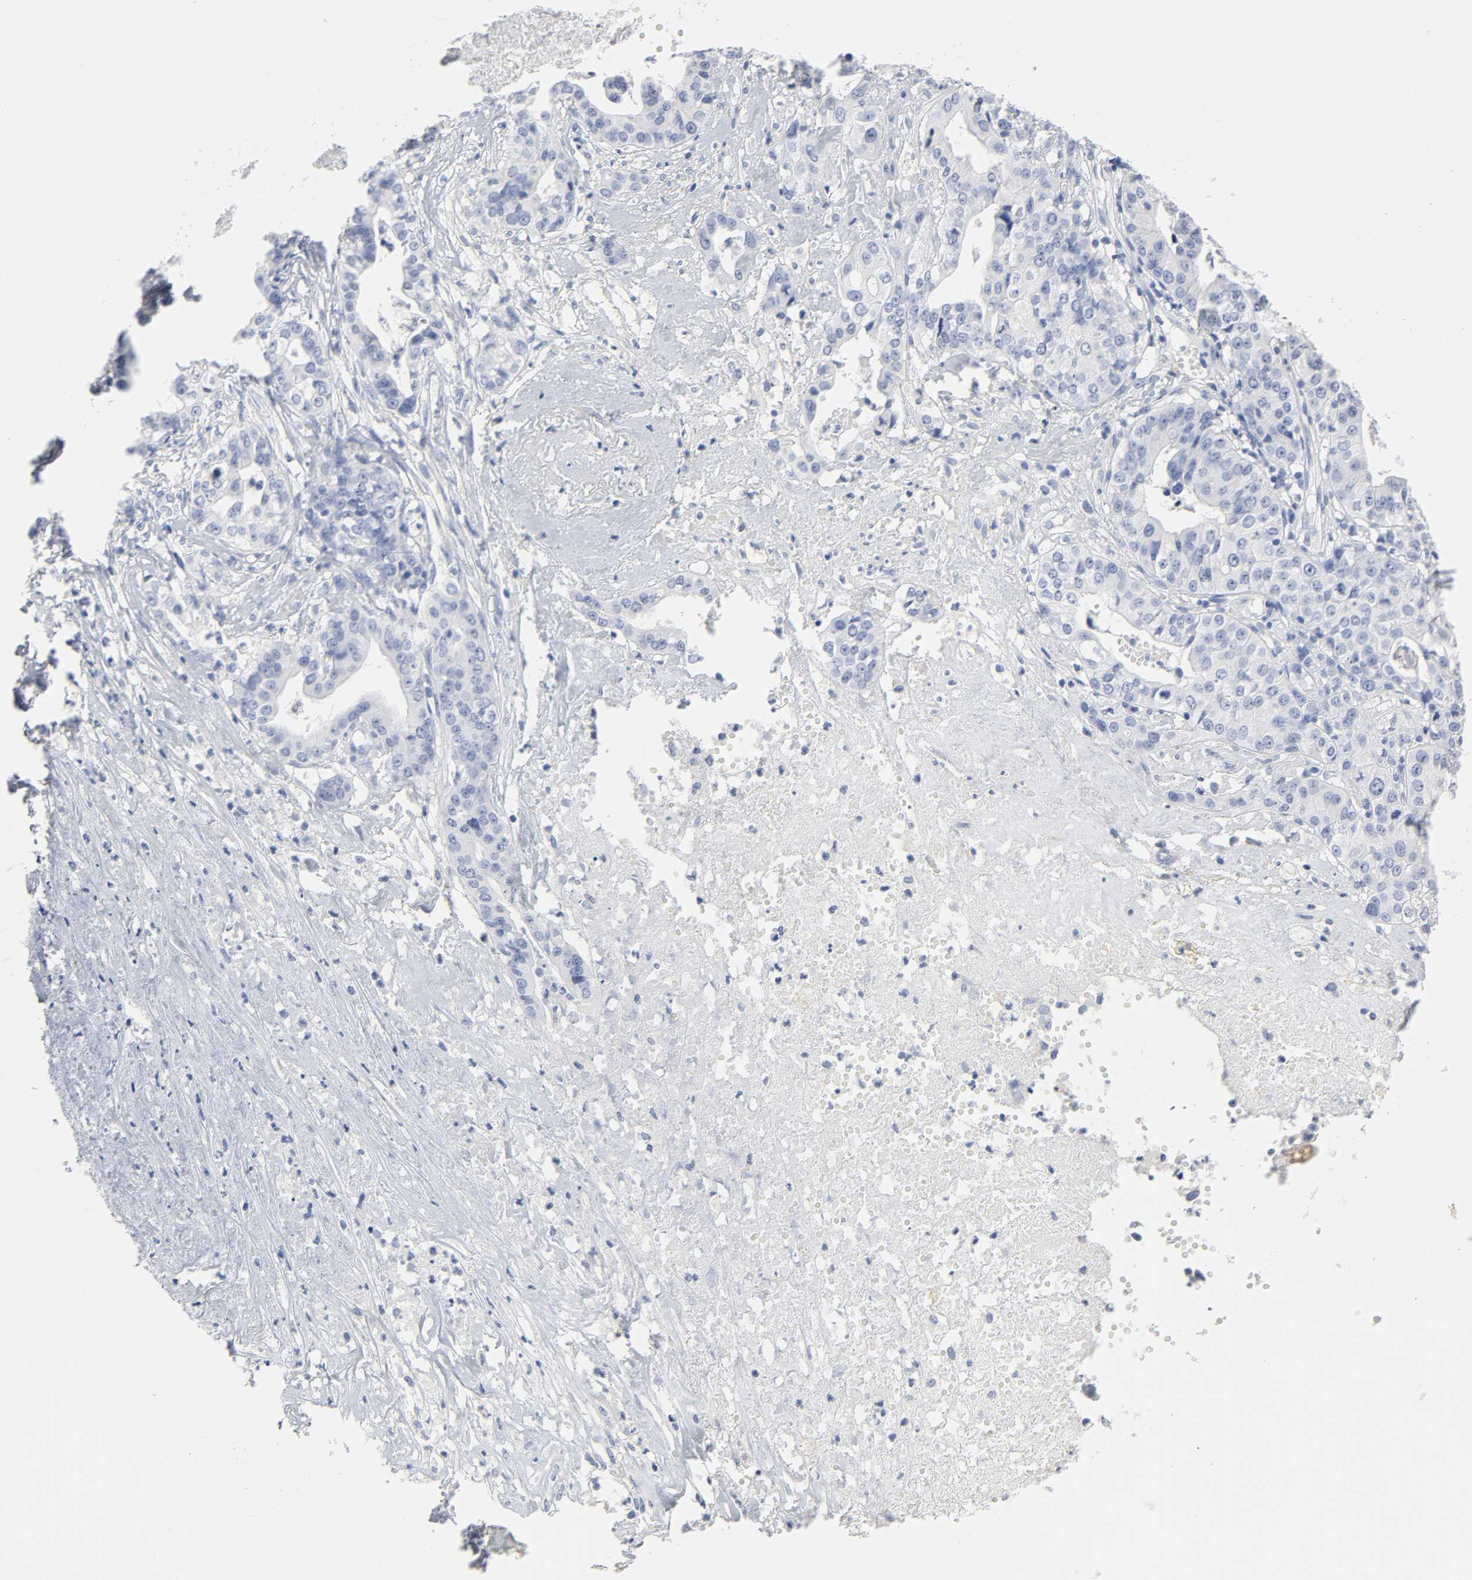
{"staining": {"intensity": "negative", "quantity": "none", "location": "none"}, "tissue": "liver cancer", "cell_type": "Tumor cells", "image_type": "cancer", "snomed": [{"axis": "morphology", "description": "Cholangiocarcinoma"}, {"axis": "topography", "description": "Liver"}], "caption": "Liver cancer stained for a protein using immunohistochemistry (IHC) demonstrates no expression tumor cells.", "gene": "ACP3", "patient": {"sex": "female", "age": 61}}